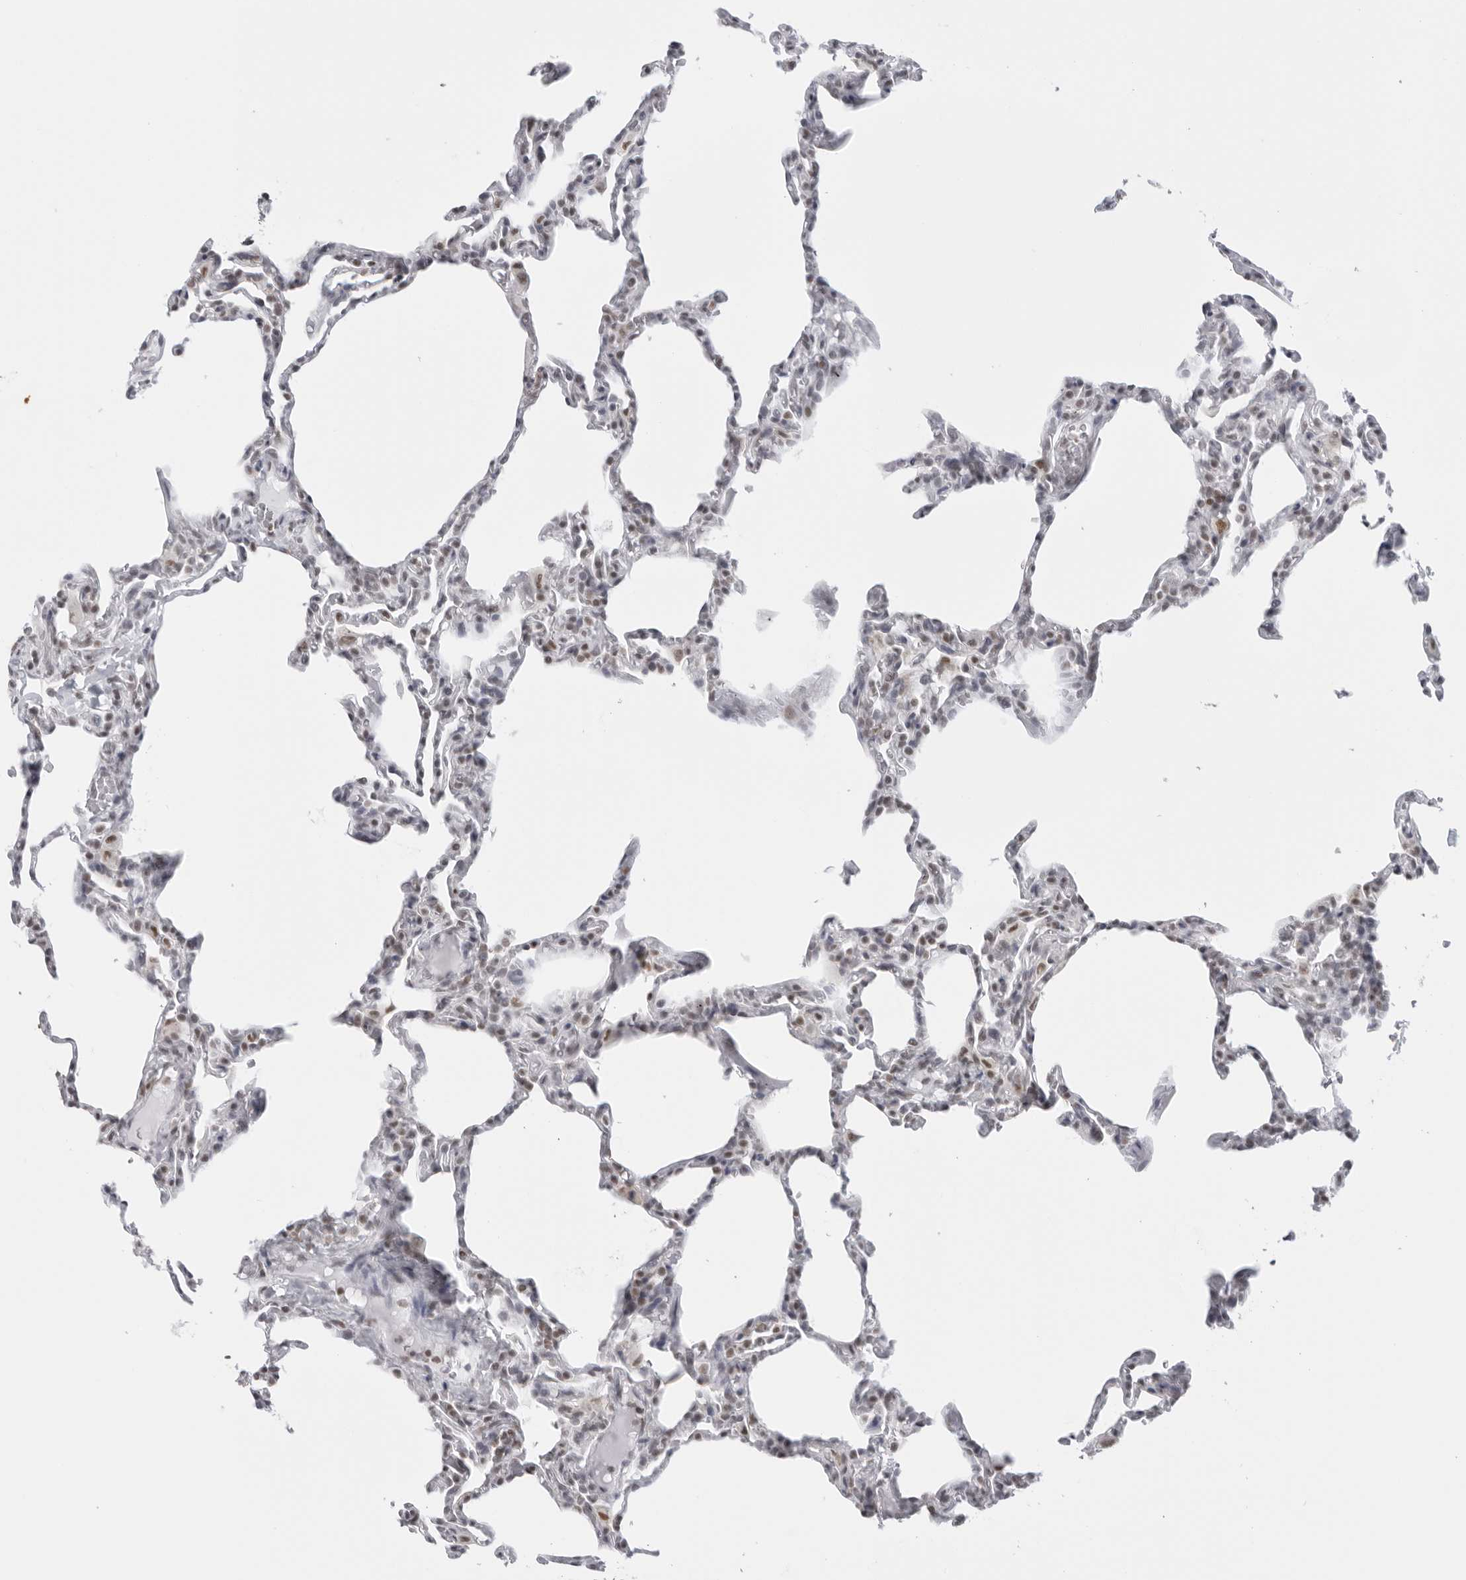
{"staining": {"intensity": "weak", "quantity": "<25%", "location": "nuclear"}, "tissue": "lung", "cell_type": "Alveolar cells", "image_type": "normal", "snomed": [{"axis": "morphology", "description": "Normal tissue, NOS"}, {"axis": "topography", "description": "Lung"}], "caption": "This is a histopathology image of immunohistochemistry staining of benign lung, which shows no positivity in alveolar cells.", "gene": "RPA2", "patient": {"sex": "male", "age": 20}}